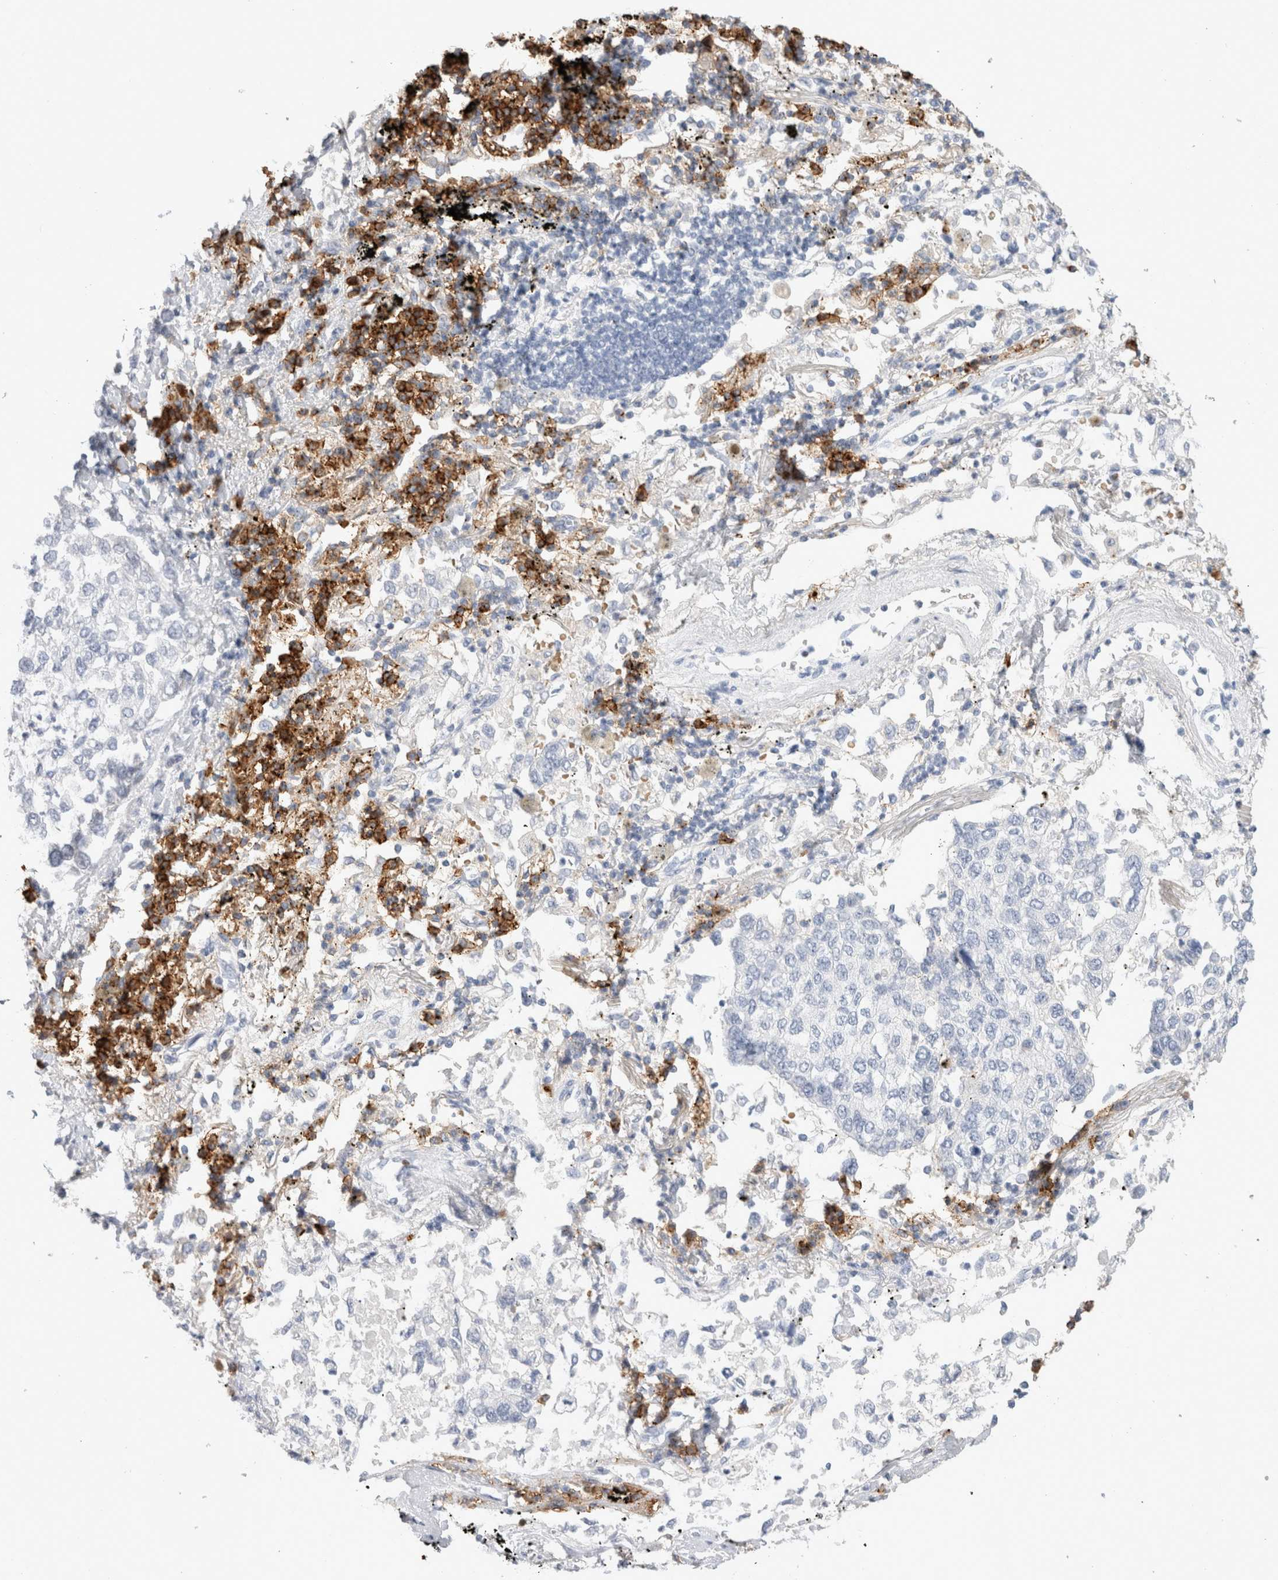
{"staining": {"intensity": "negative", "quantity": "none", "location": "none"}, "tissue": "lung cancer", "cell_type": "Tumor cells", "image_type": "cancer", "snomed": [{"axis": "morphology", "description": "Inflammation, NOS"}, {"axis": "morphology", "description": "Adenocarcinoma, NOS"}, {"axis": "topography", "description": "Lung"}], "caption": "Histopathology image shows no significant protein positivity in tumor cells of adenocarcinoma (lung).", "gene": "CD38", "patient": {"sex": "male", "age": 63}}